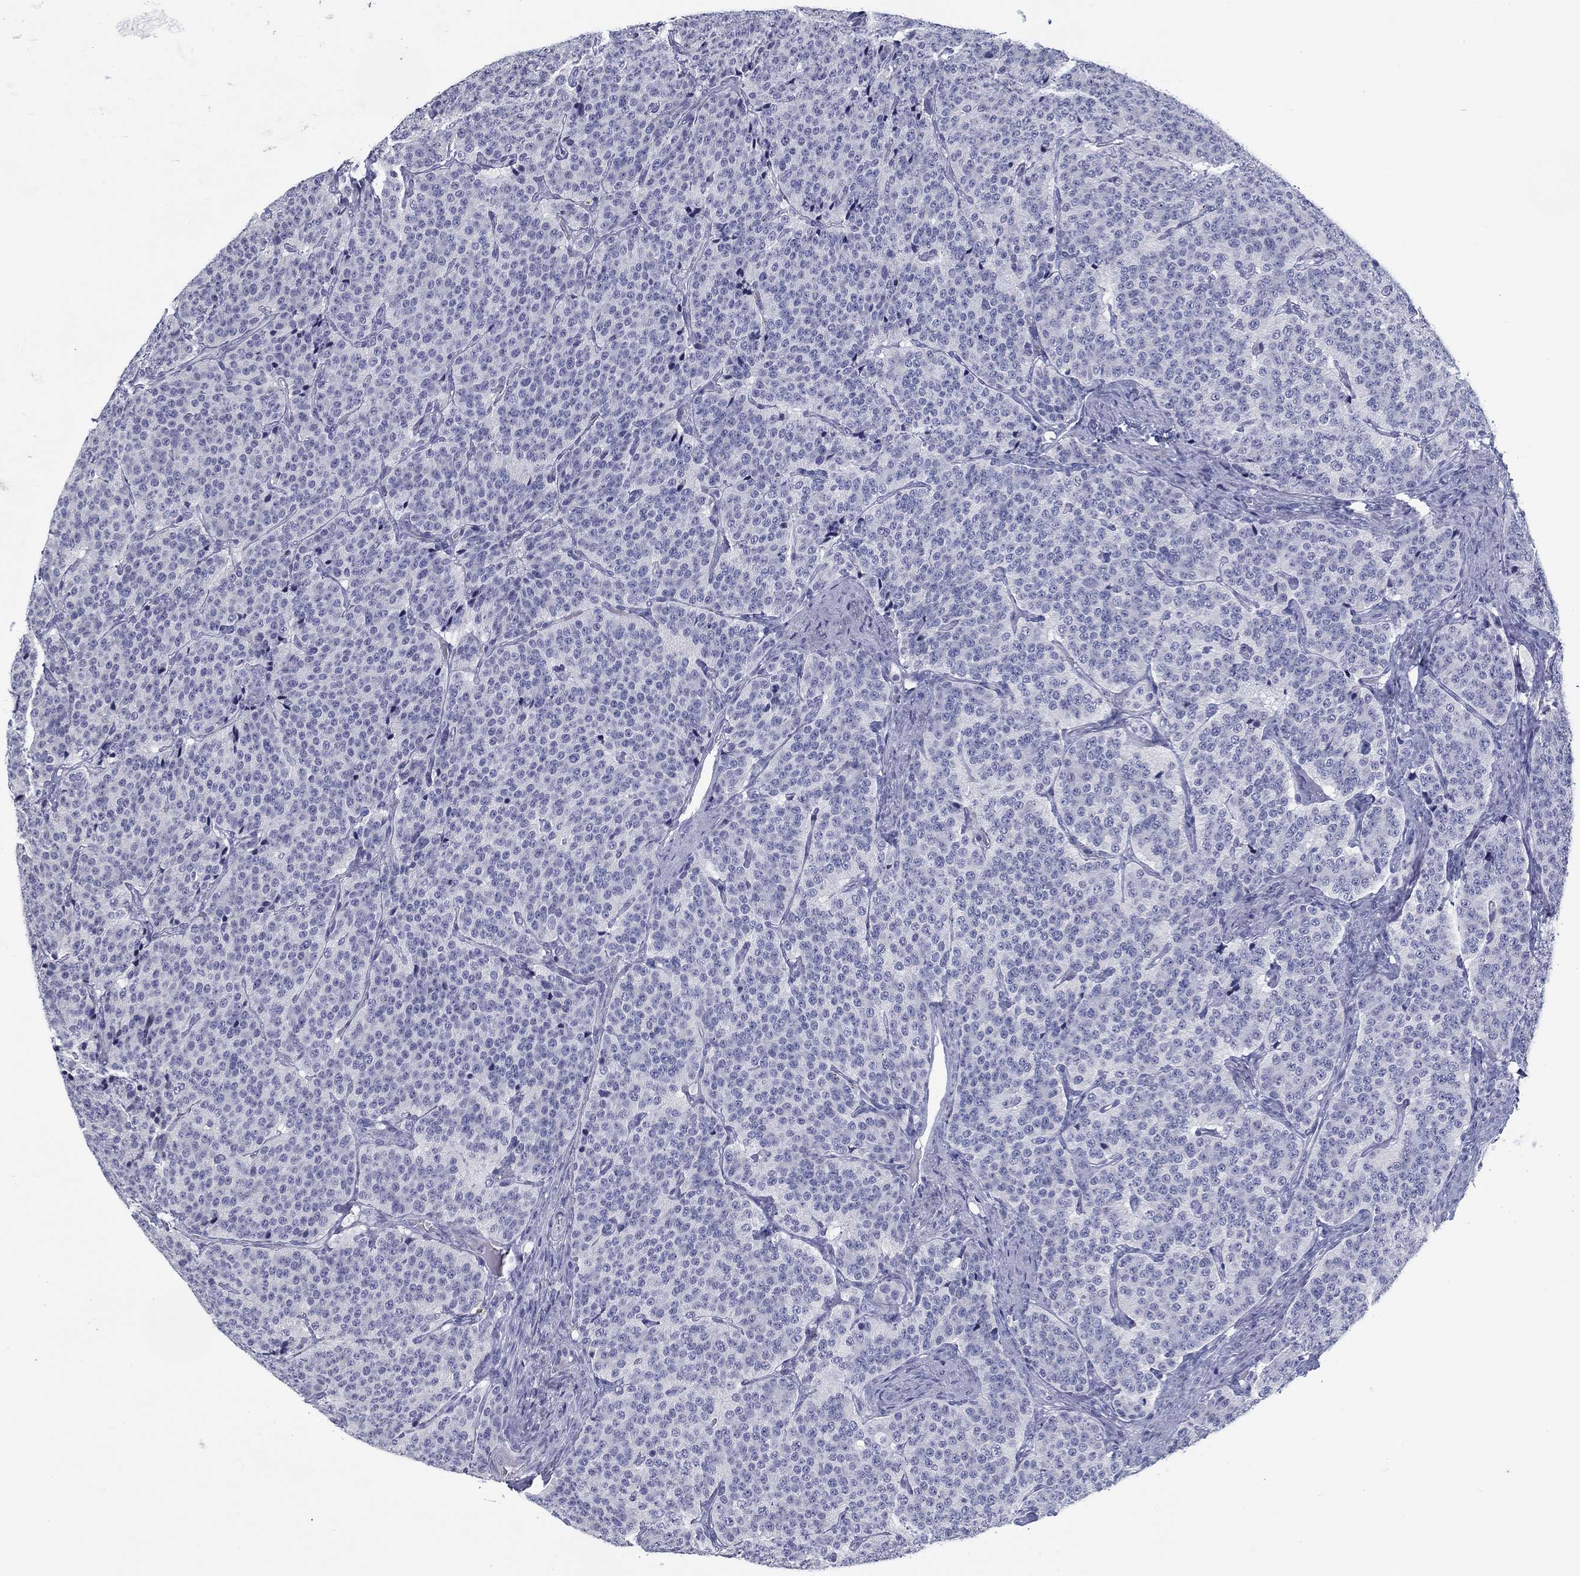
{"staining": {"intensity": "negative", "quantity": "none", "location": "none"}, "tissue": "carcinoid", "cell_type": "Tumor cells", "image_type": "cancer", "snomed": [{"axis": "morphology", "description": "Carcinoid, malignant, NOS"}, {"axis": "topography", "description": "Small intestine"}], "caption": "High magnification brightfield microscopy of carcinoid stained with DAB (3,3'-diaminobenzidine) (brown) and counterstained with hematoxylin (blue): tumor cells show no significant expression.", "gene": "CD79B", "patient": {"sex": "female", "age": 58}}